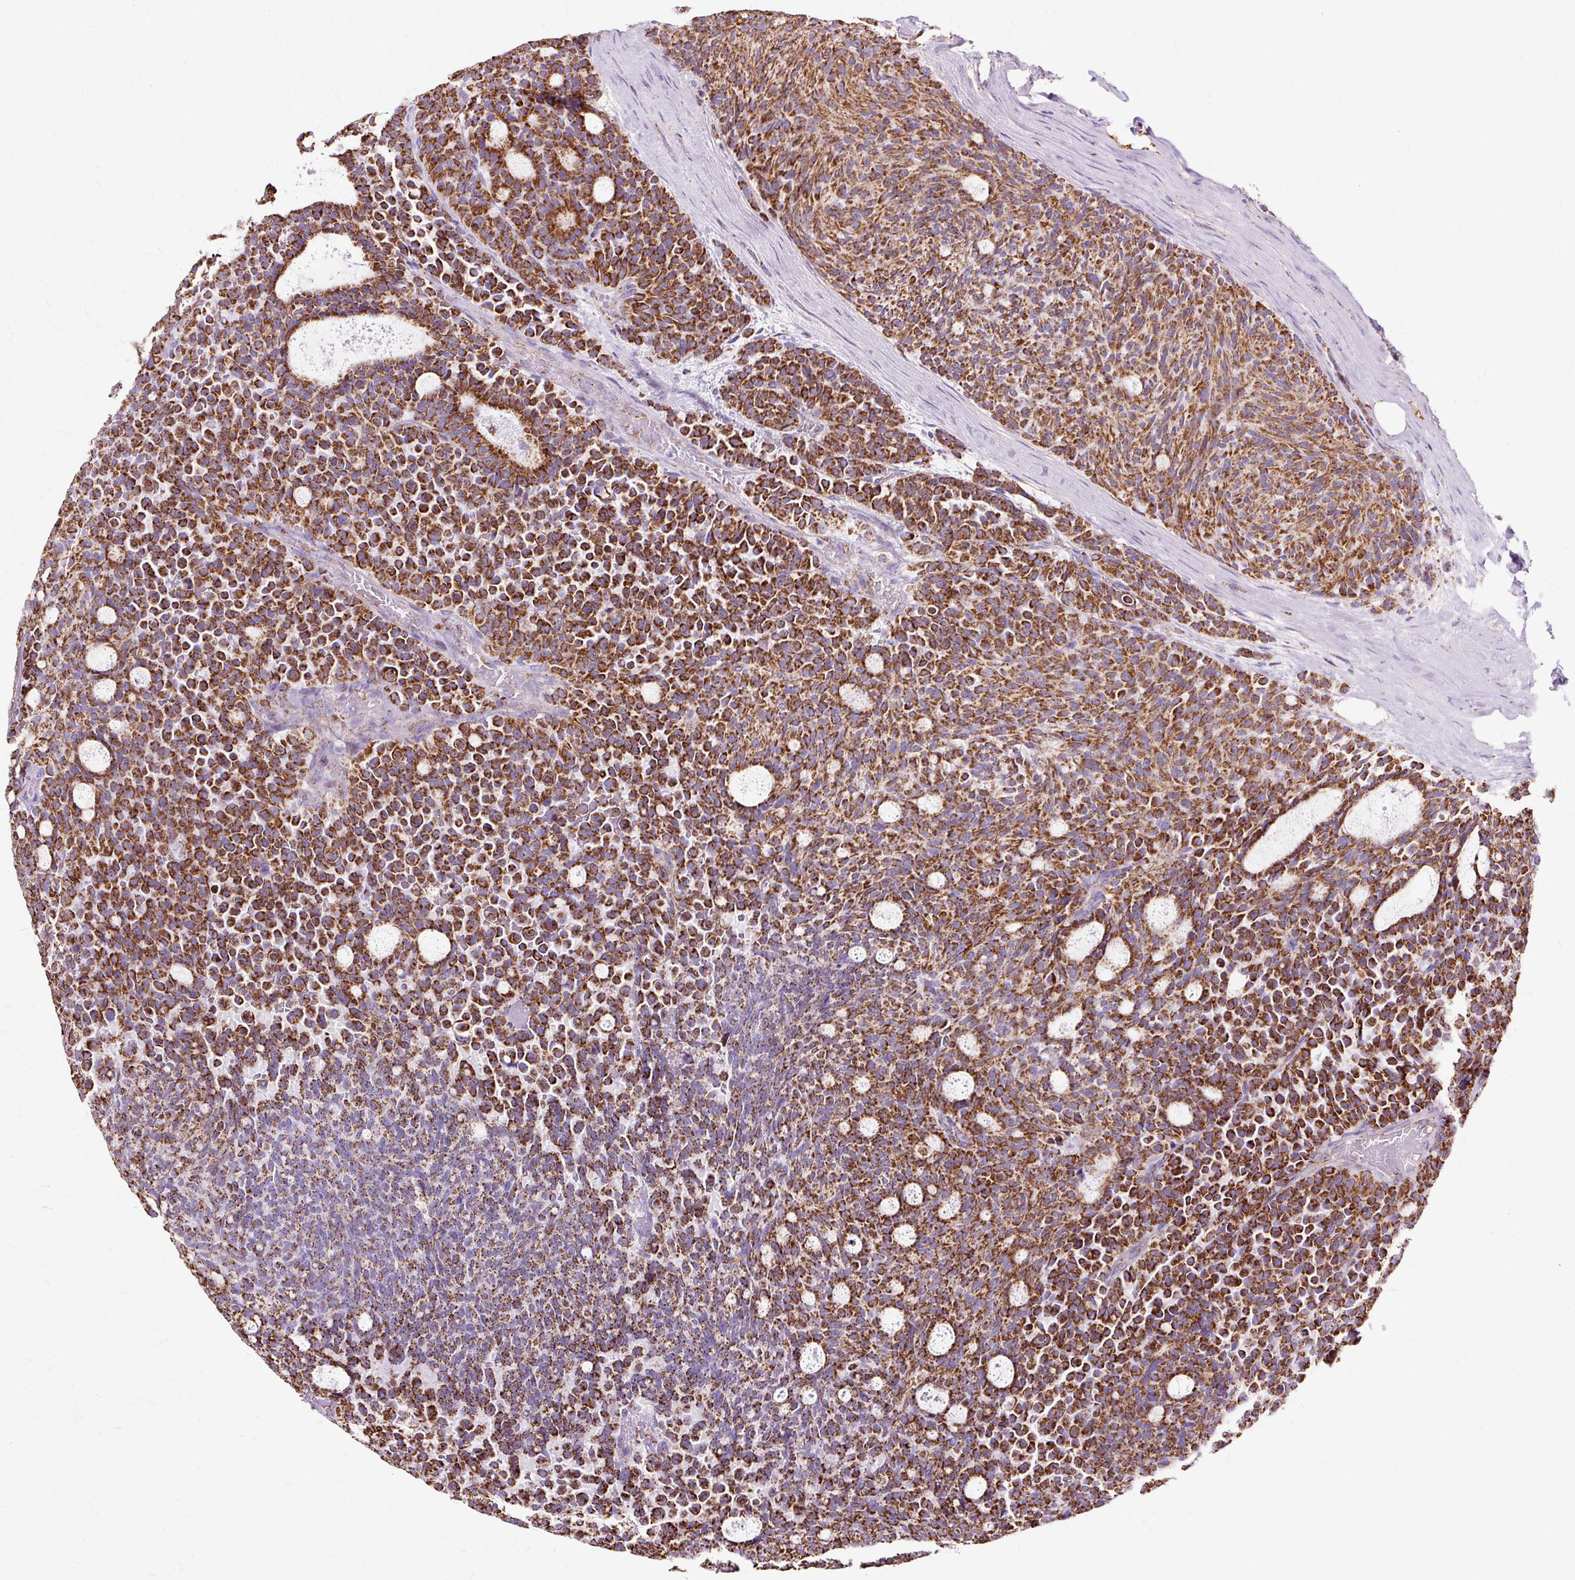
{"staining": {"intensity": "strong", "quantity": ">75%", "location": "cytoplasmic/membranous"}, "tissue": "carcinoid", "cell_type": "Tumor cells", "image_type": "cancer", "snomed": [{"axis": "morphology", "description": "Carcinoid, malignant, NOS"}, {"axis": "topography", "description": "Pancreas"}], "caption": "Protein analysis of carcinoid tissue shows strong cytoplasmic/membranous positivity in approximately >75% of tumor cells.", "gene": "DLAT", "patient": {"sex": "female", "age": 54}}